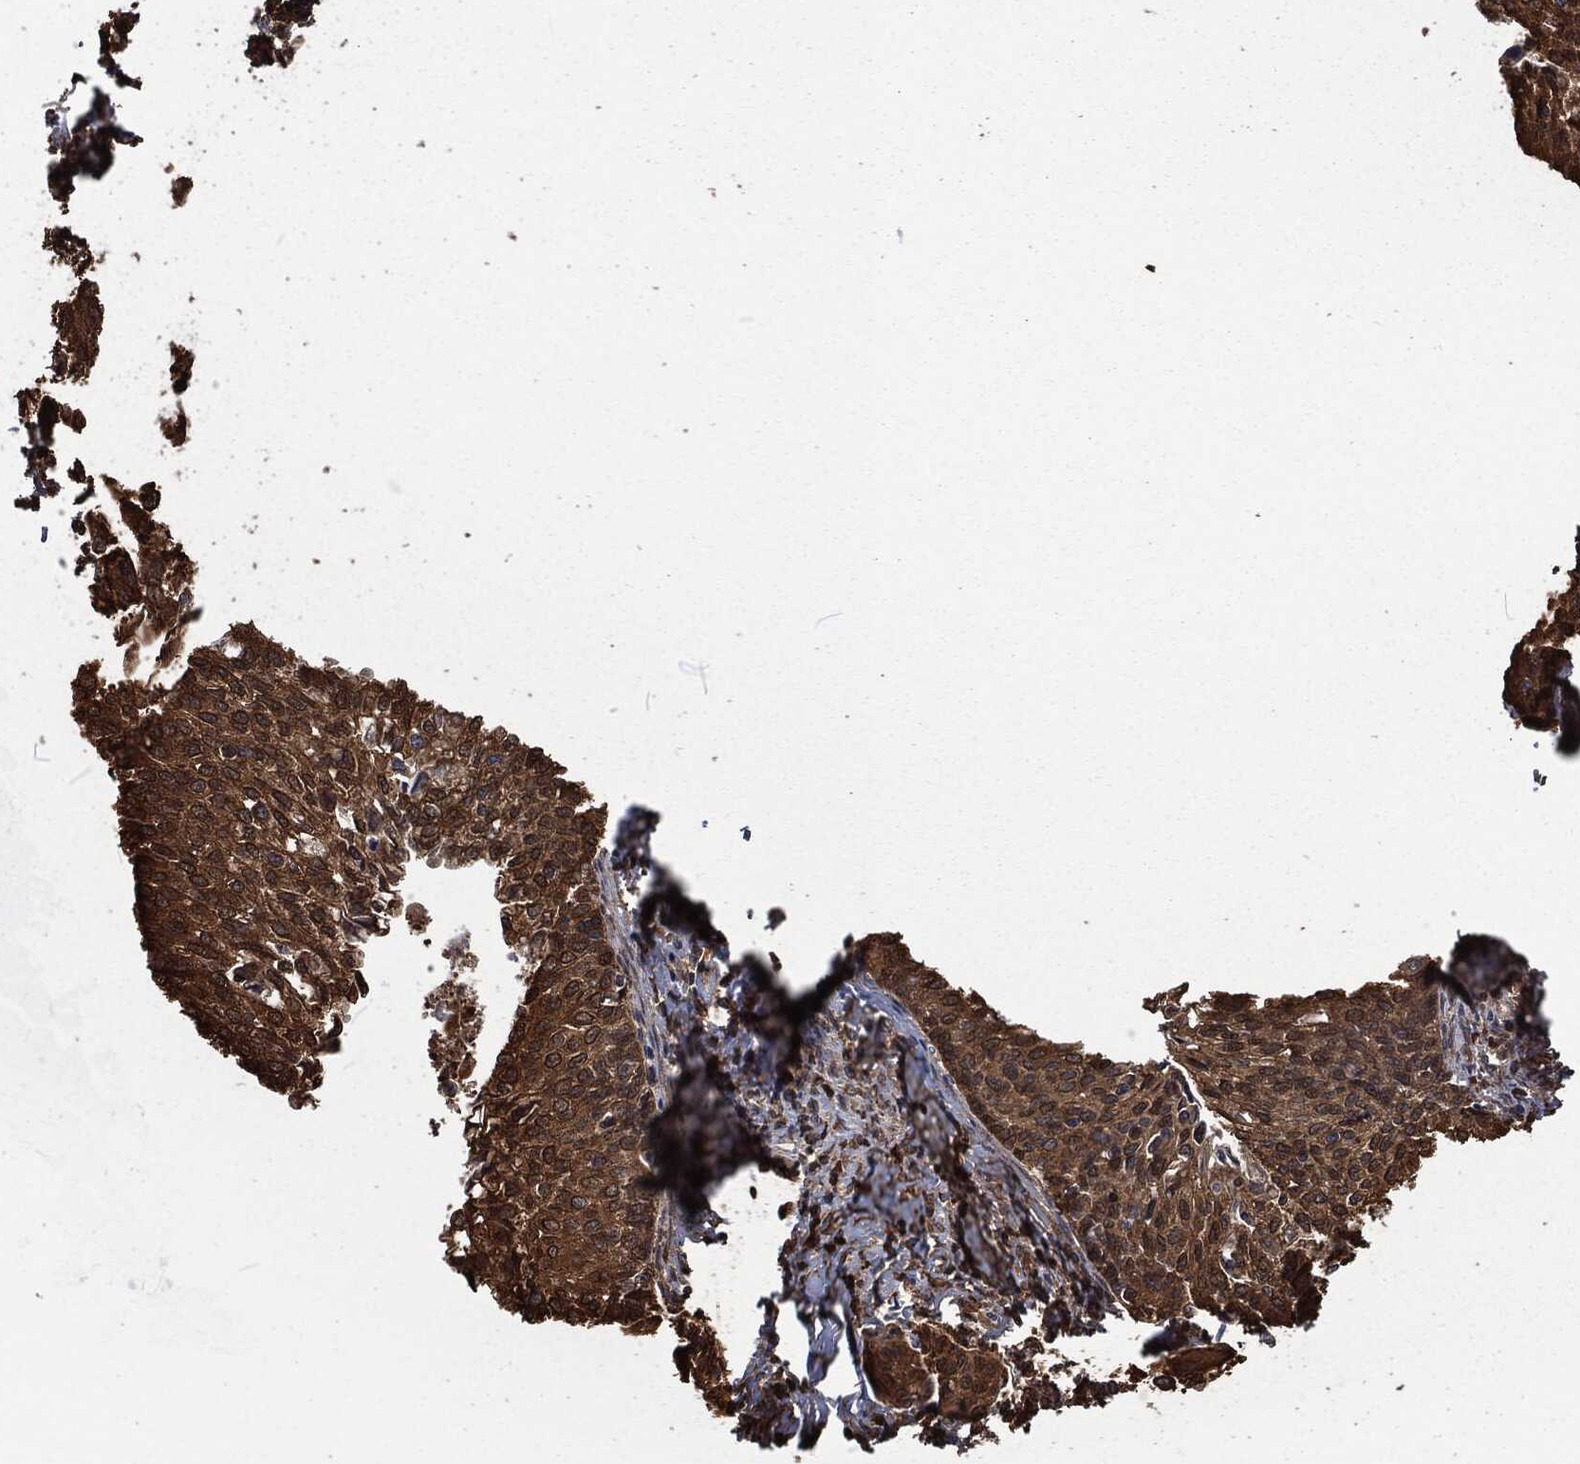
{"staining": {"intensity": "moderate", "quantity": ">75%", "location": "cytoplasmic/membranous"}, "tissue": "cervical cancer", "cell_type": "Tumor cells", "image_type": "cancer", "snomed": [{"axis": "morphology", "description": "Squamous cell carcinoma, NOS"}, {"axis": "topography", "description": "Cervix"}], "caption": "Protein expression by immunohistochemistry reveals moderate cytoplasmic/membranous expression in about >75% of tumor cells in cervical squamous cell carcinoma.", "gene": "PRDX4", "patient": {"sex": "female", "age": 51}}